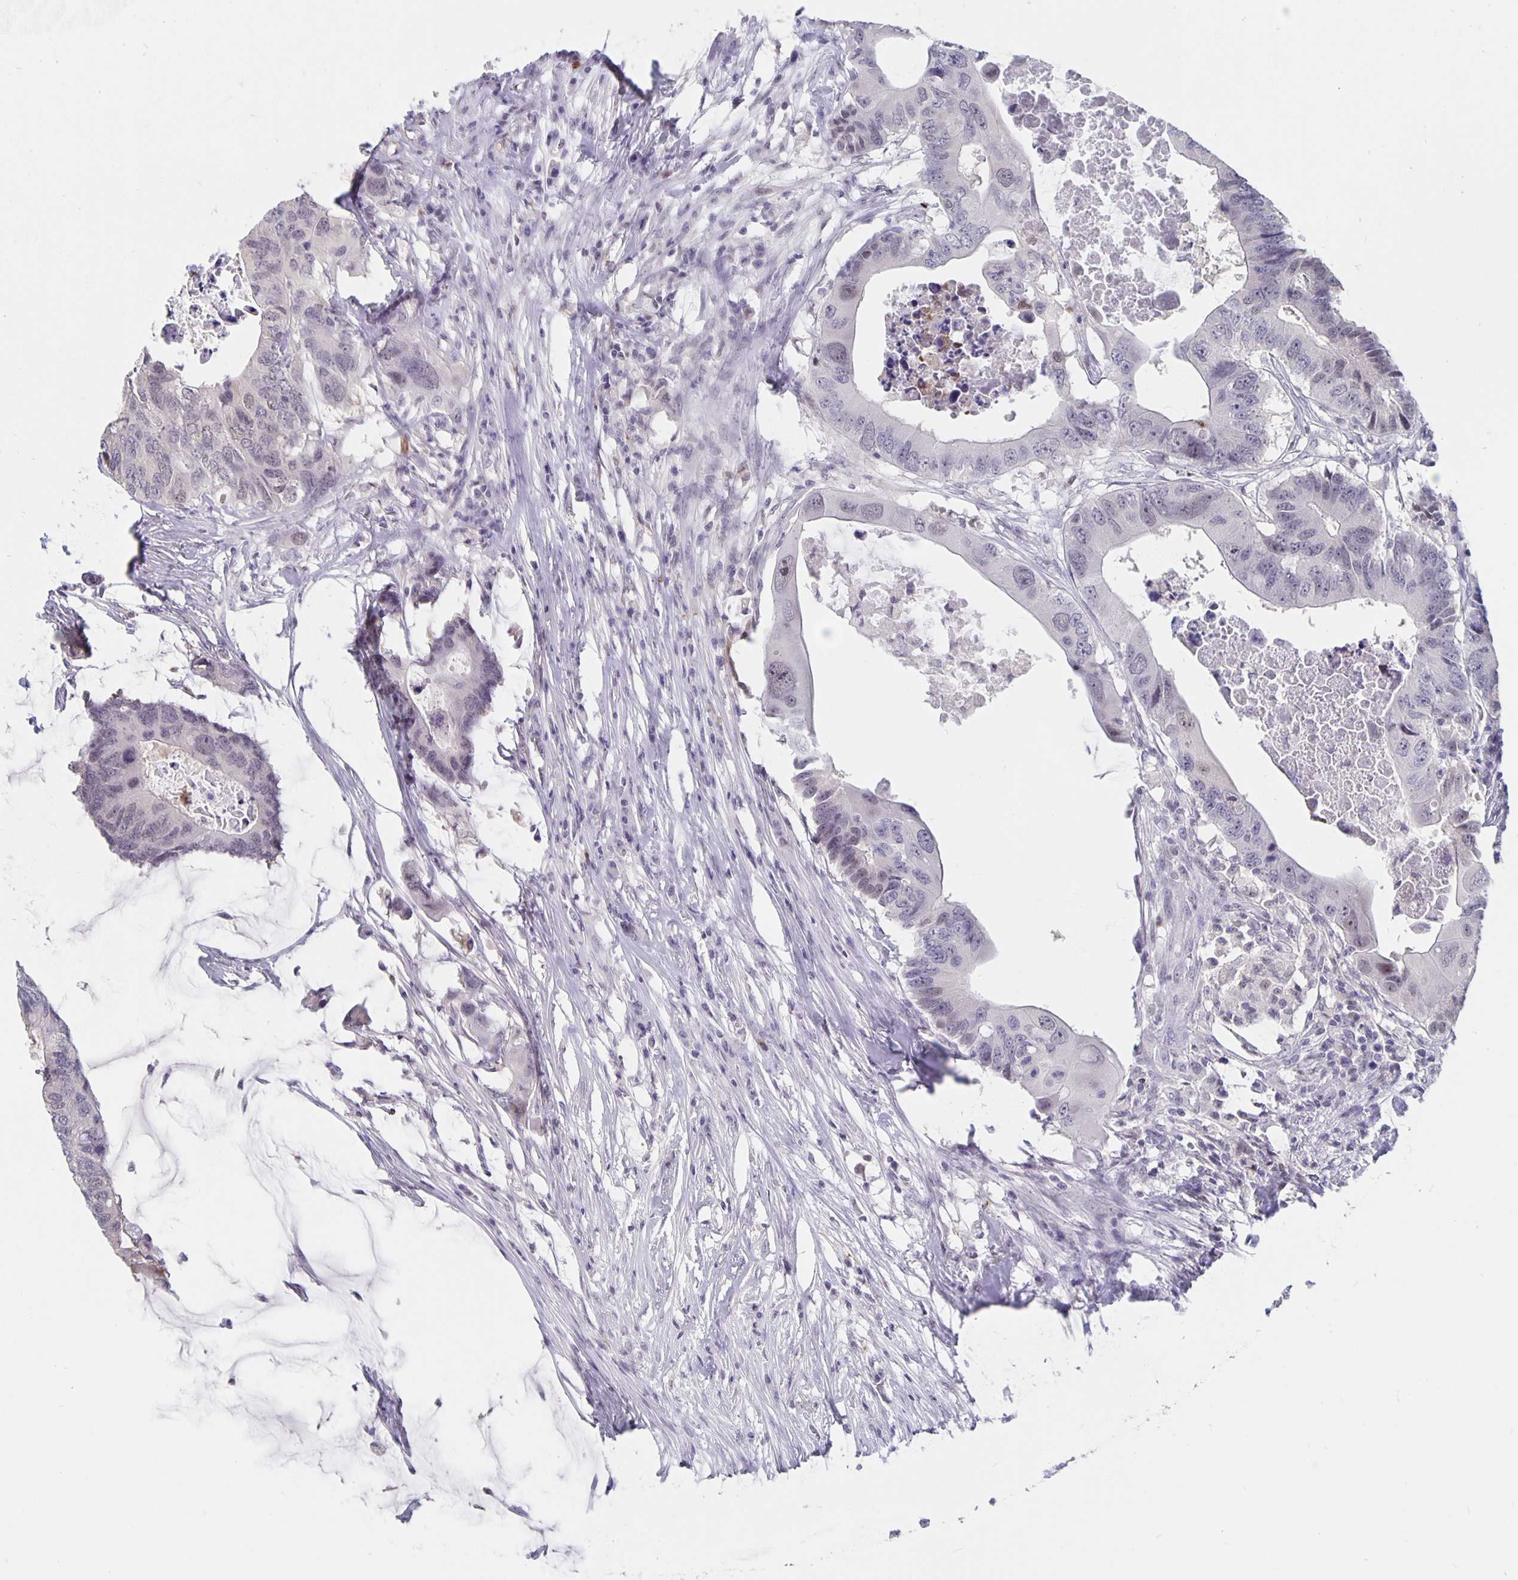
{"staining": {"intensity": "weak", "quantity": "<25%", "location": "nuclear"}, "tissue": "colorectal cancer", "cell_type": "Tumor cells", "image_type": "cancer", "snomed": [{"axis": "morphology", "description": "Adenocarcinoma, NOS"}, {"axis": "topography", "description": "Colon"}], "caption": "Tumor cells show no significant staining in colorectal adenocarcinoma.", "gene": "ZNF691", "patient": {"sex": "male", "age": 71}}